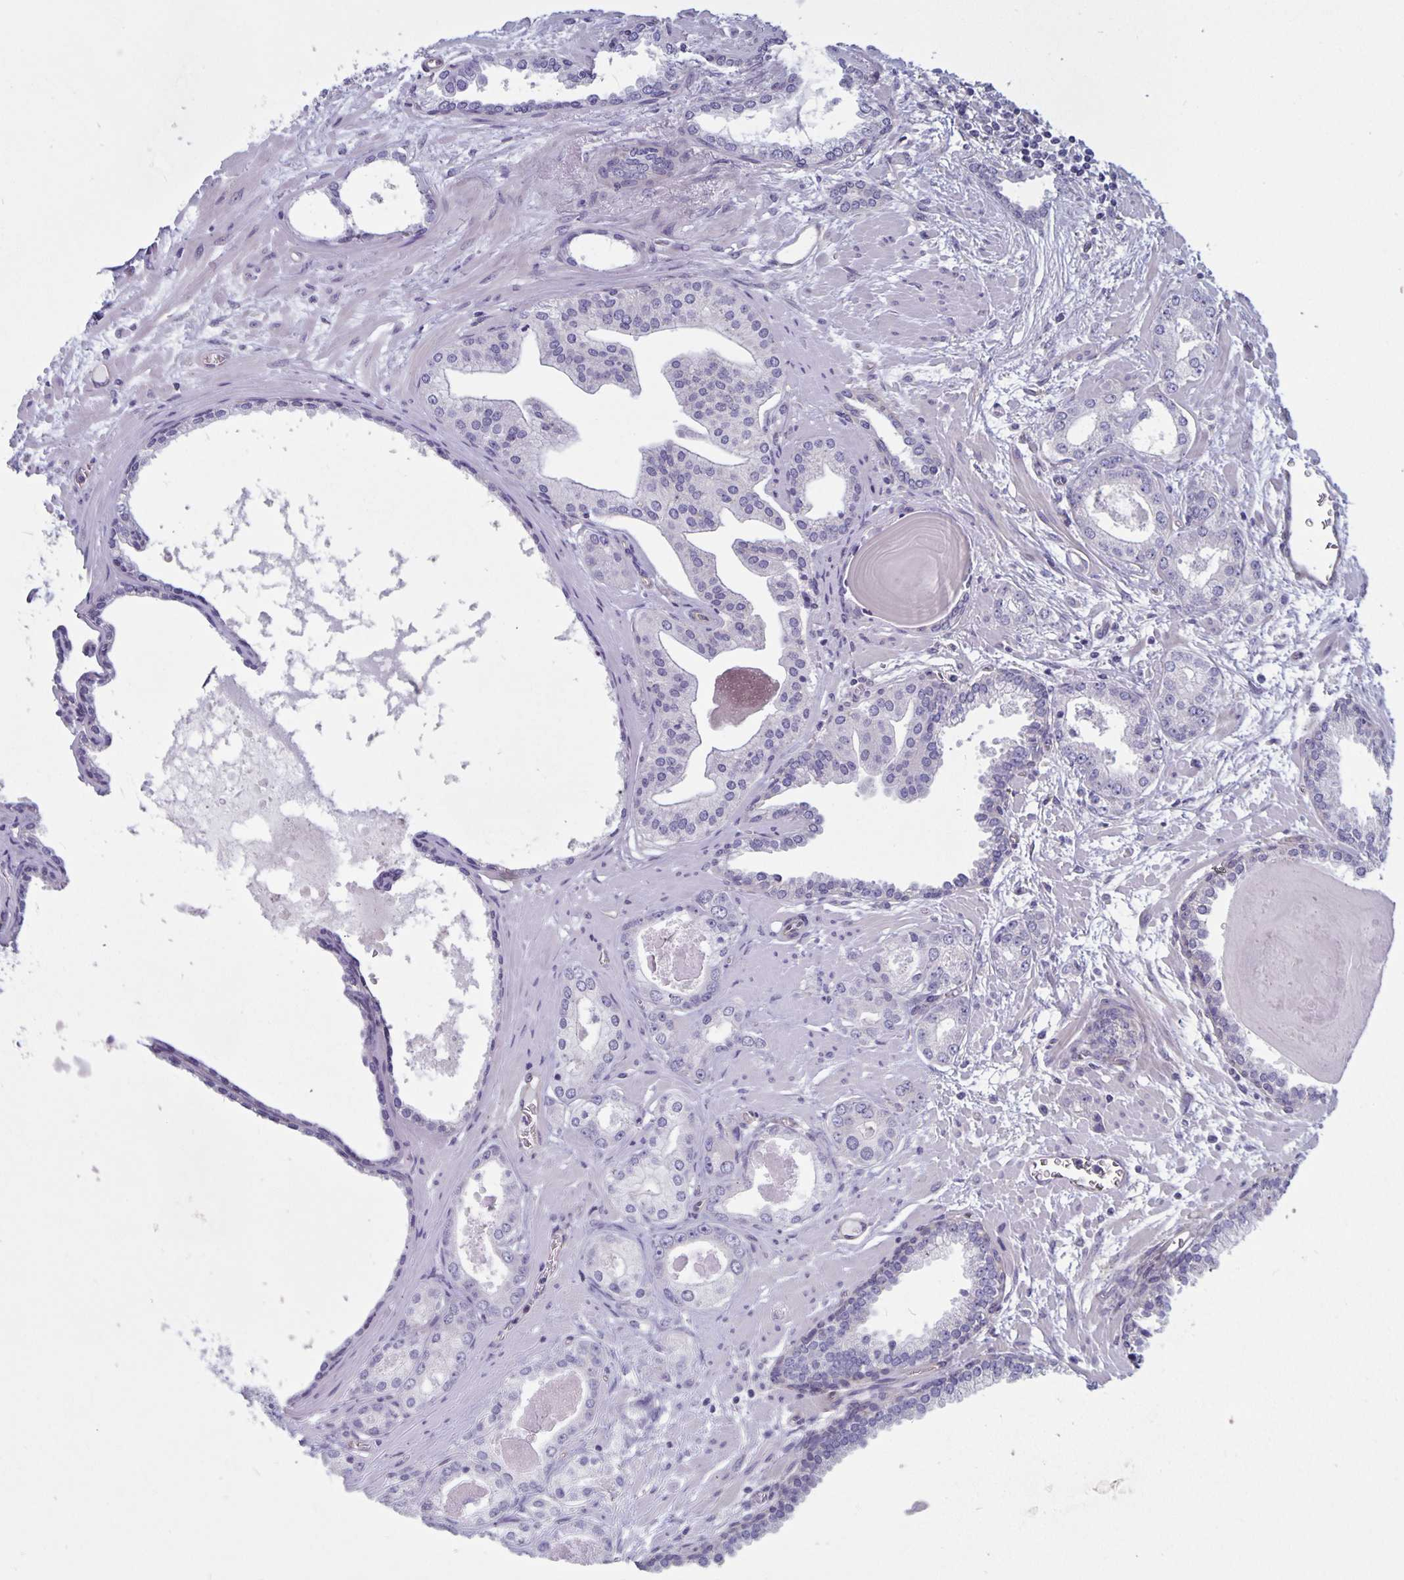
{"staining": {"intensity": "negative", "quantity": "none", "location": "none"}, "tissue": "prostate cancer", "cell_type": "Tumor cells", "image_type": "cancer", "snomed": [{"axis": "morphology", "description": "Adenocarcinoma, Low grade"}, {"axis": "topography", "description": "Prostate"}], "caption": "Immunohistochemistry (IHC) photomicrograph of prostate cancer (low-grade adenocarcinoma) stained for a protein (brown), which exhibits no positivity in tumor cells. The staining was performed using DAB to visualize the protein expression in brown, while the nuclei were stained in blue with hematoxylin (Magnification: 20x).", "gene": "PLCB3", "patient": {"sex": "male", "age": 64}}